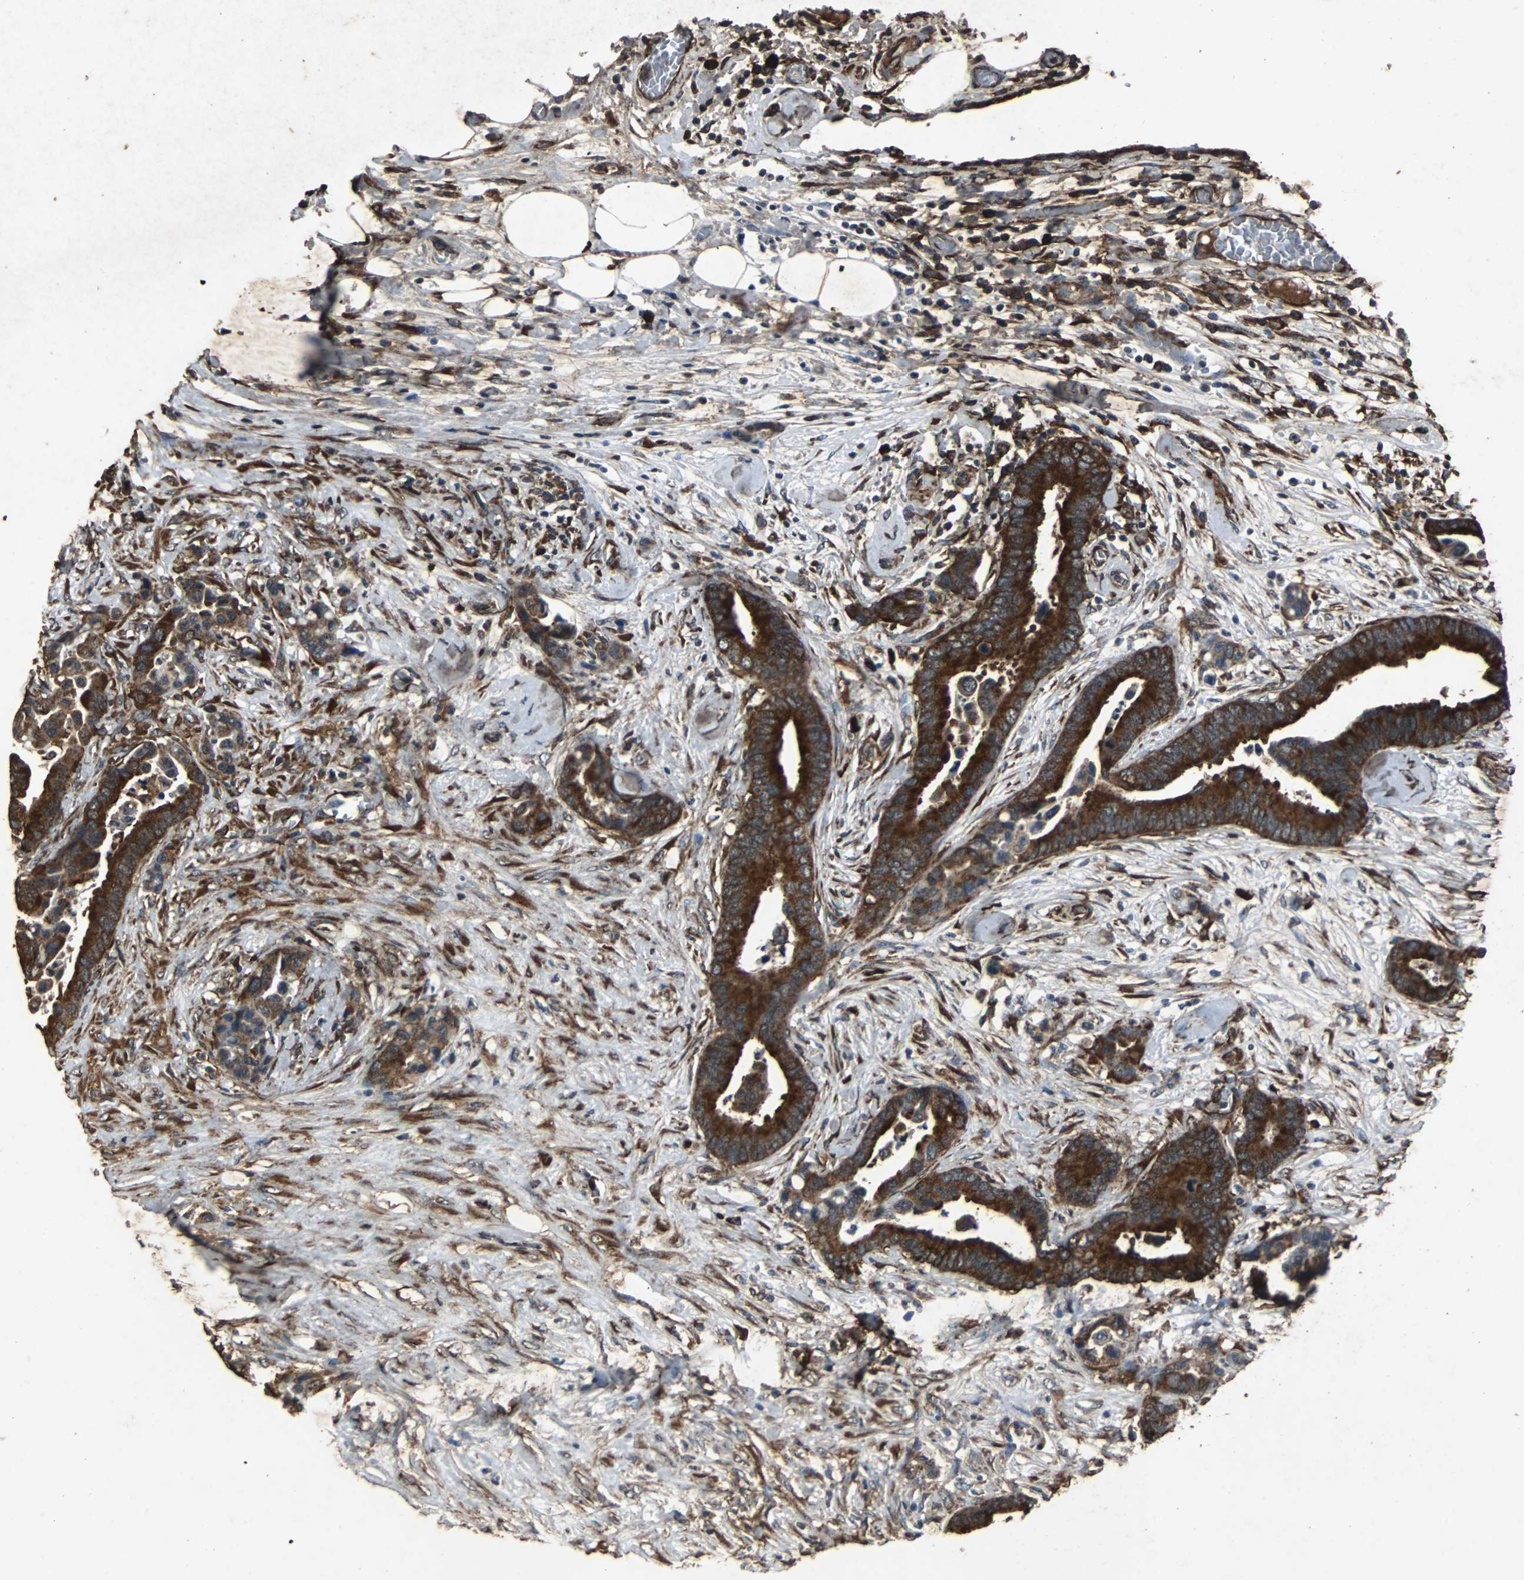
{"staining": {"intensity": "strong", "quantity": ">75%", "location": "cytoplasmic/membranous"}, "tissue": "colorectal cancer", "cell_type": "Tumor cells", "image_type": "cancer", "snomed": [{"axis": "morphology", "description": "Adenocarcinoma, NOS"}, {"axis": "topography", "description": "Colon"}], "caption": "A histopathology image of colorectal adenocarcinoma stained for a protein displays strong cytoplasmic/membranous brown staining in tumor cells.", "gene": "NAA10", "patient": {"sex": "male", "age": 82}}